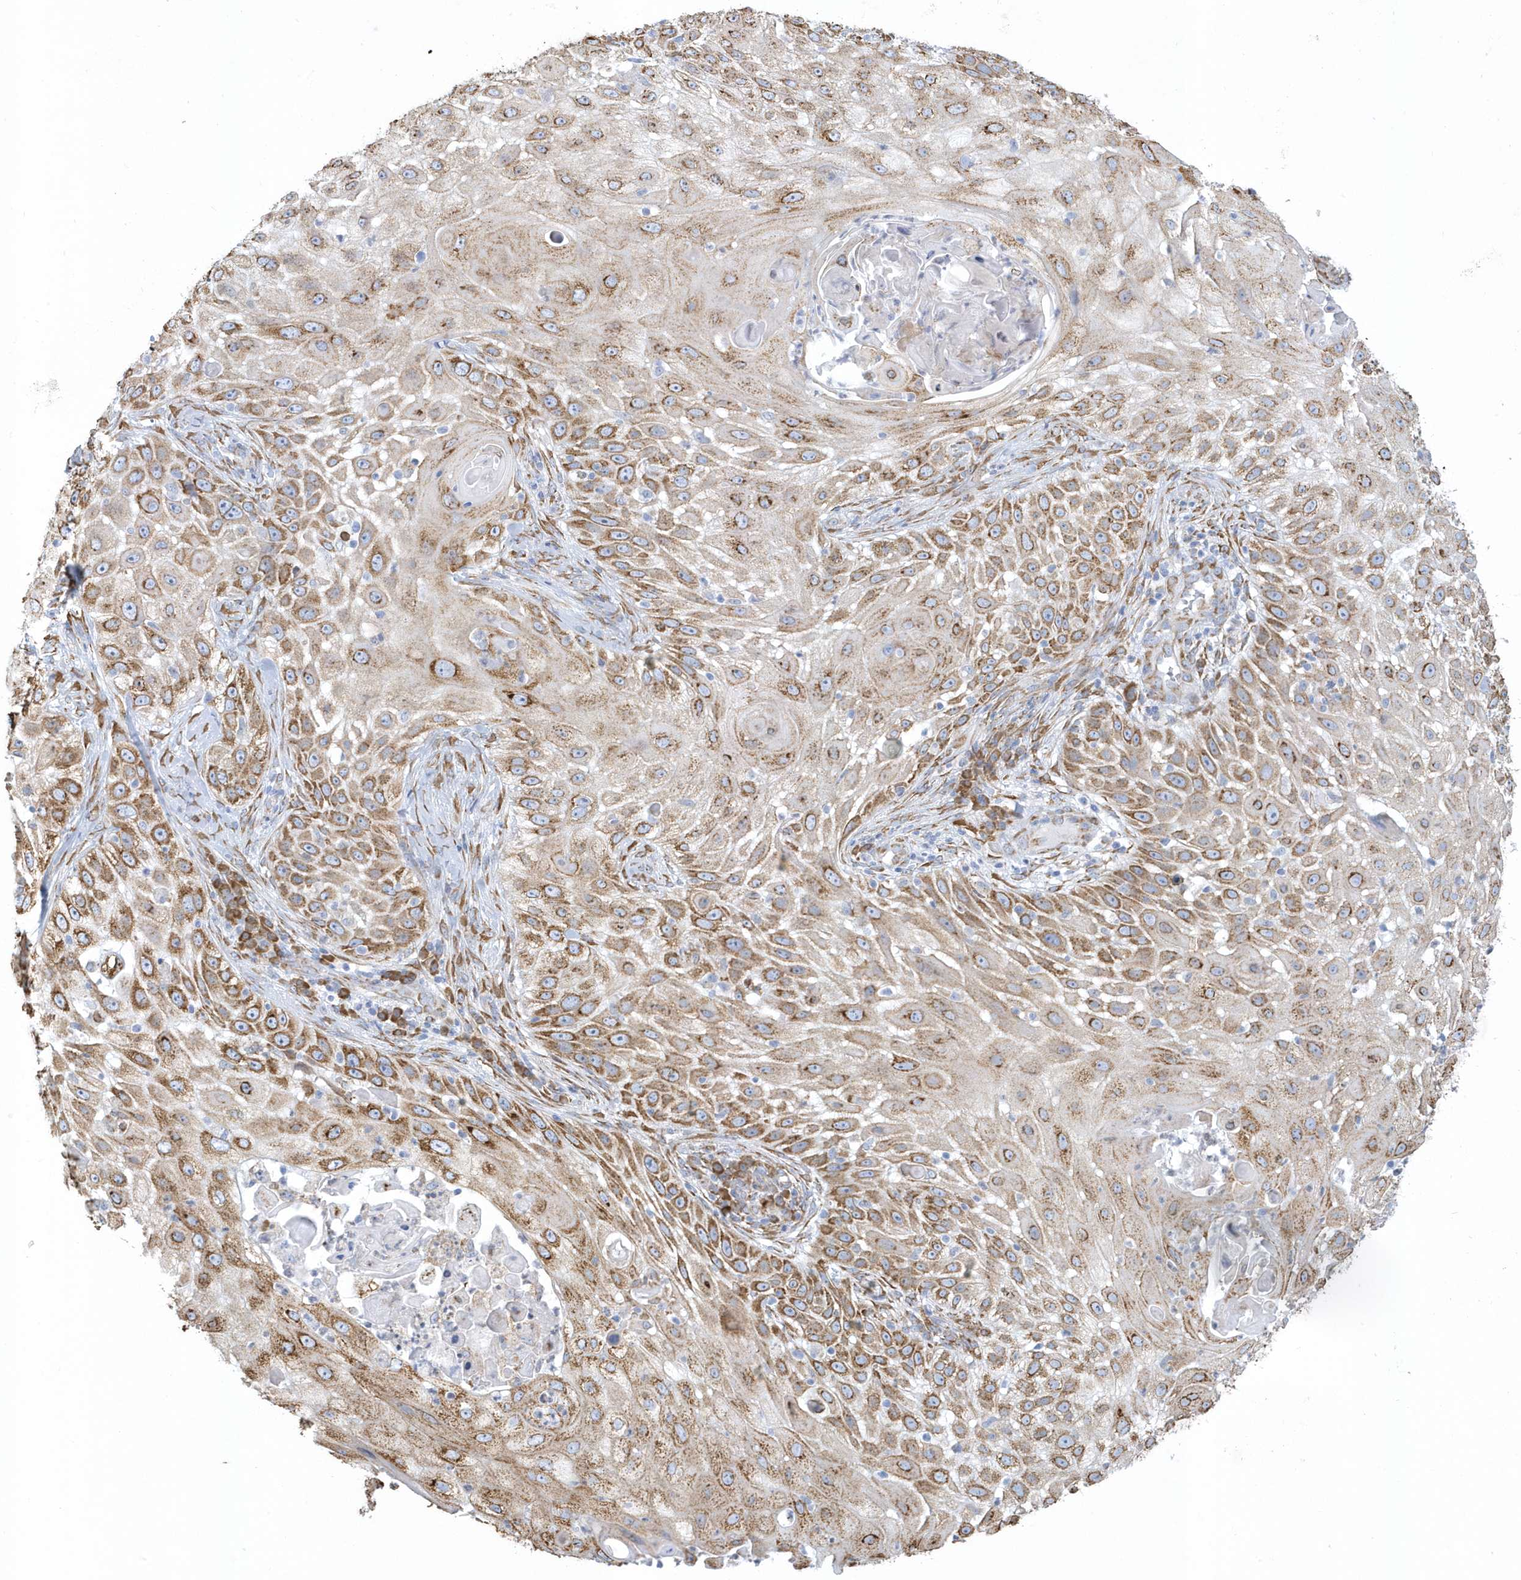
{"staining": {"intensity": "moderate", "quantity": ">75%", "location": "cytoplasmic/membranous"}, "tissue": "skin cancer", "cell_type": "Tumor cells", "image_type": "cancer", "snomed": [{"axis": "morphology", "description": "Squamous cell carcinoma, NOS"}, {"axis": "topography", "description": "Skin"}], "caption": "Immunohistochemical staining of human squamous cell carcinoma (skin) displays moderate cytoplasmic/membranous protein expression in approximately >75% of tumor cells.", "gene": "DCAF1", "patient": {"sex": "female", "age": 44}}